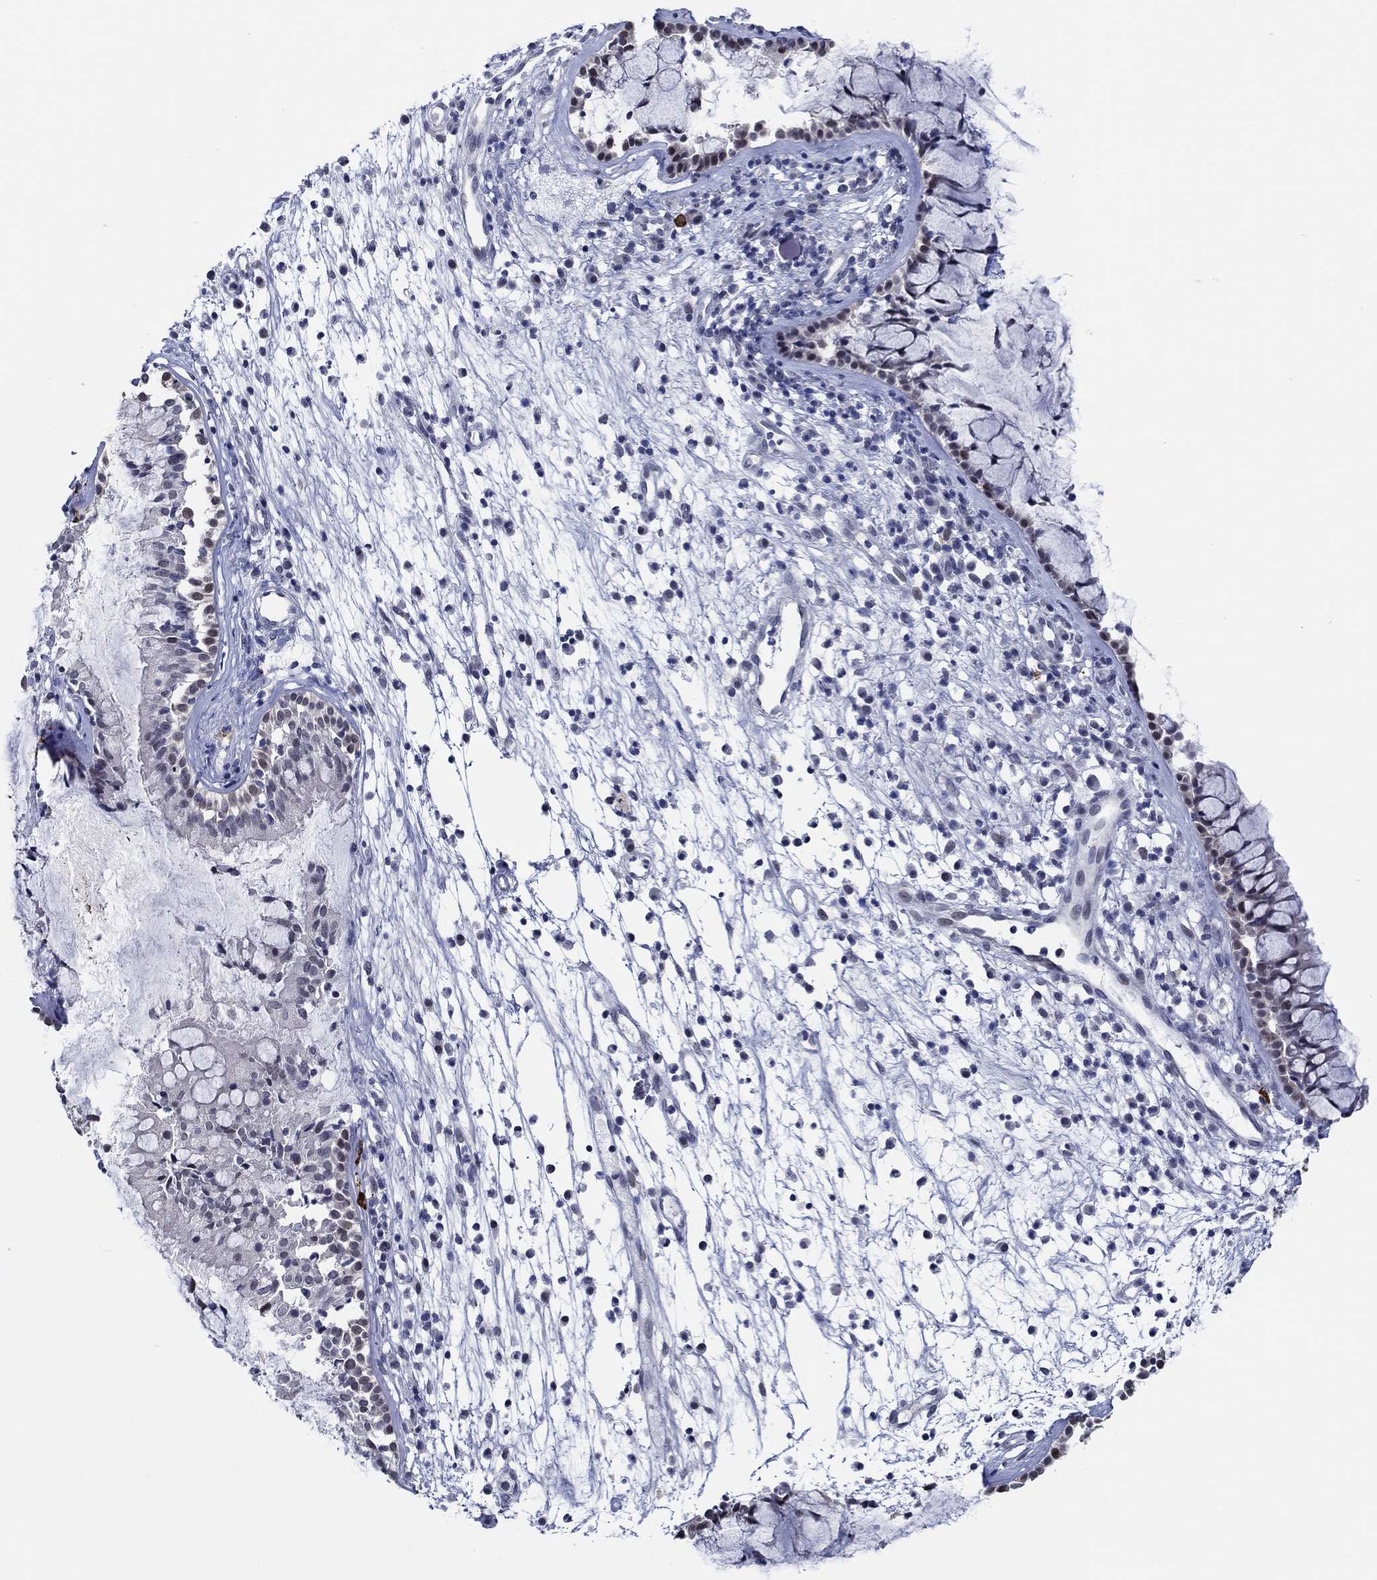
{"staining": {"intensity": "weak", "quantity": "<25%", "location": "nuclear"}, "tissue": "nasopharynx", "cell_type": "Respiratory epithelial cells", "image_type": "normal", "snomed": [{"axis": "morphology", "description": "Normal tissue, NOS"}, {"axis": "topography", "description": "Nasopharynx"}], "caption": "Micrograph shows no significant protein positivity in respiratory epithelial cells of benign nasopharynx. The staining was performed using DAB (3,3'-diaminobenzidine) to visualize the protein expression in brown, while the nuclei were stained in blue with hematoxylin (Magnification: 20x).", "gene": "SLC34A1", "patient": {"sex": "male", "age": 77}}